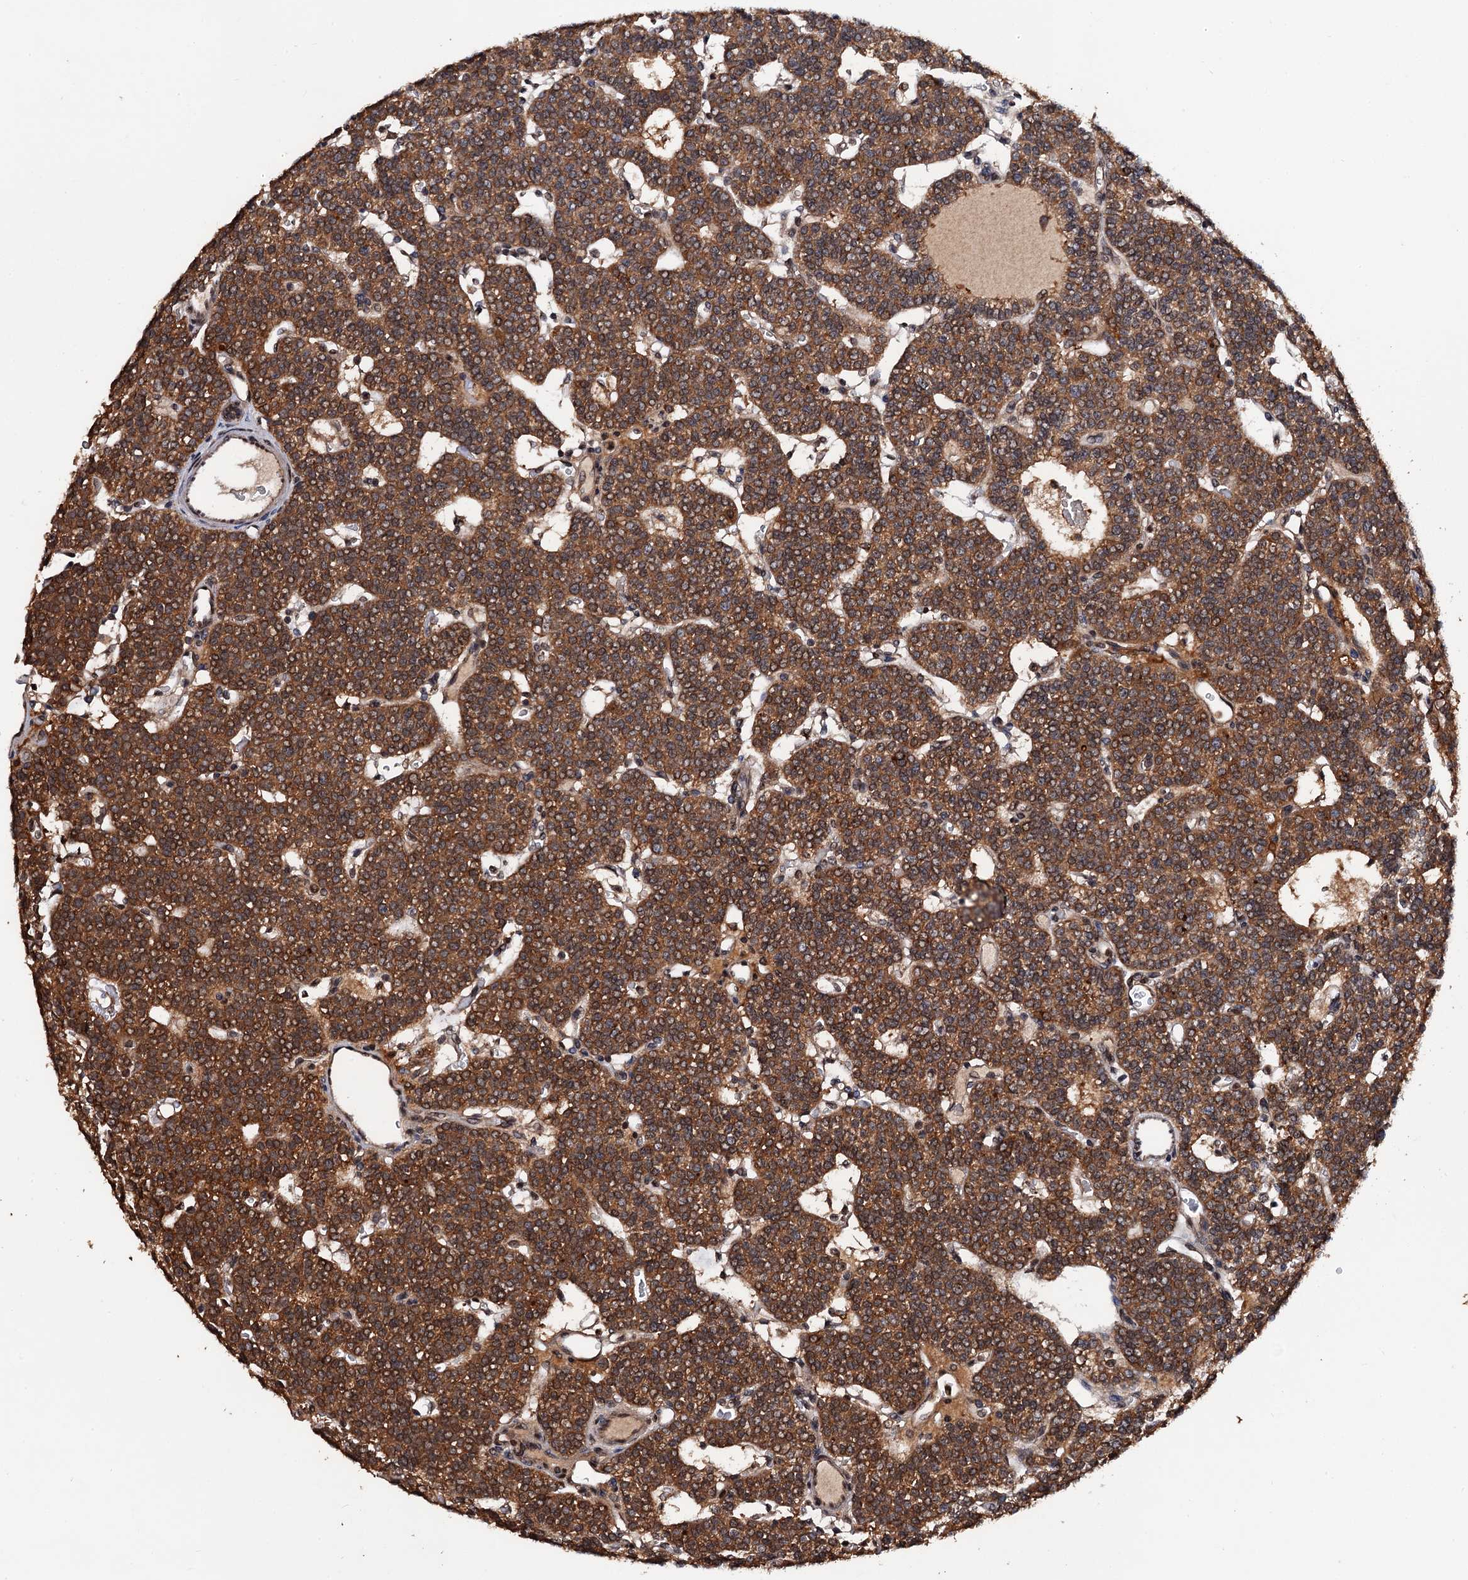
{"staining": {"intensity": "moderate", "quantity": ">75%", "location": "cytoplasmic/membranous"}, "tissue": "parathyroid gland", "cell_type": "Glandular cells", "image_type": "normal", "snomed": [{"axis": "morphology", "description": "Normal tissue, NOS"}, {"axis": "topography", "description": "Parathyroid gland"}], "caption": "Protein staining of unremarkable parathyroid gland demonstrates moderate cytoplasmic/membranous positivity in about >75% of glandular cells. The protein is shown in brown color, while the nuclei are stained blue.", "gene": "MIER2", "patient": {"sex": "male", "age": 83}}